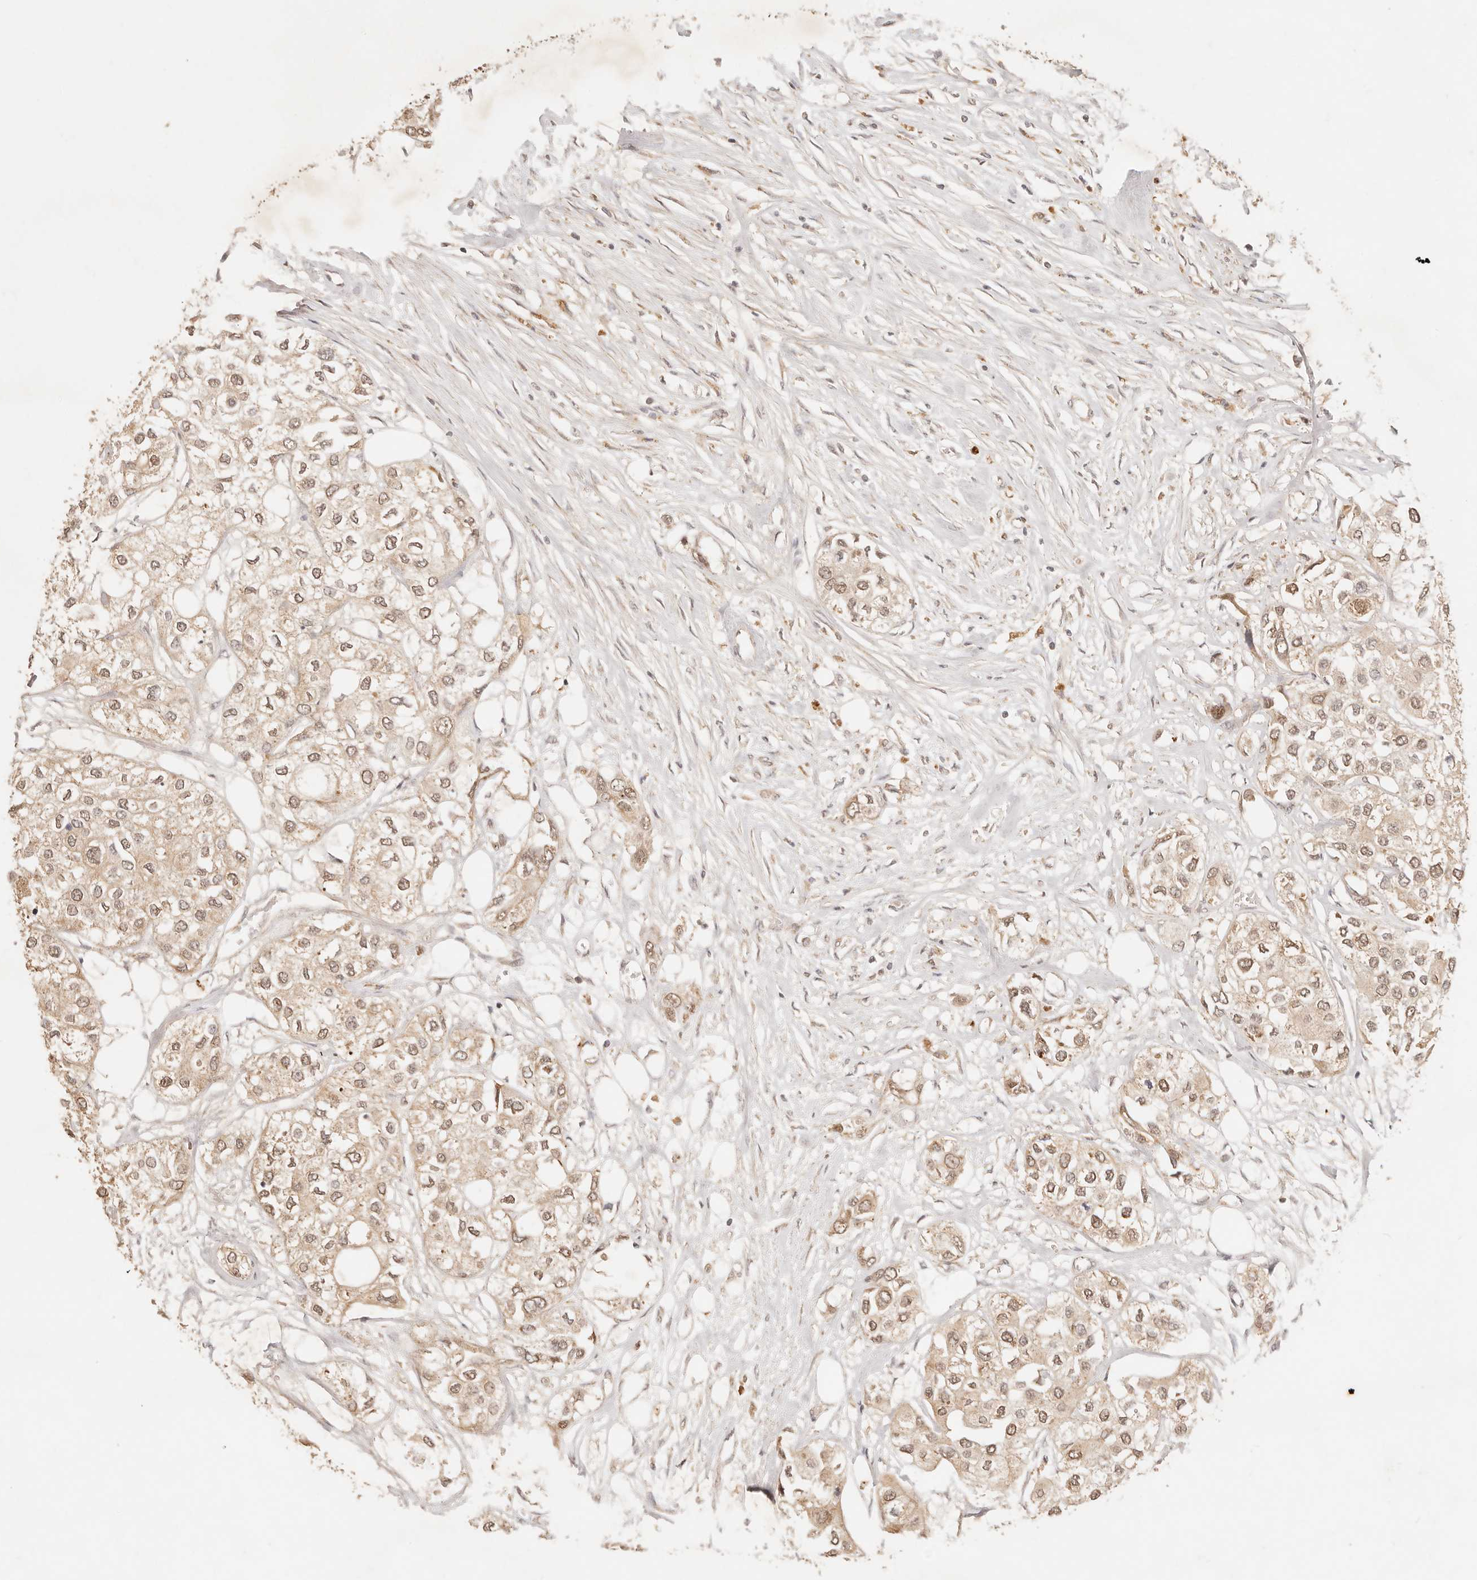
{"staining": {"intensity": "weak", "quantity": ">75%", "location": "cytoplasmic/membranous,nuclear"}, "tissue": "urothelial cancer", "cell_type": "Tumor cells", "image_type": "cancer", "snomed": [{"axis": "morphology", "description": "Urothelial carcinoma, High grade"}, {"axis": "topography", "description": "Urinary bladder"}], "caption": "Weak cytoplasmic/membranous and nuclear staining for a protein is present in about >75% of tumor cells of urothelial cancer using immunohistochemistry.", "gene": "TRIM11", "patient": {"sex": "male", "age": 64}}